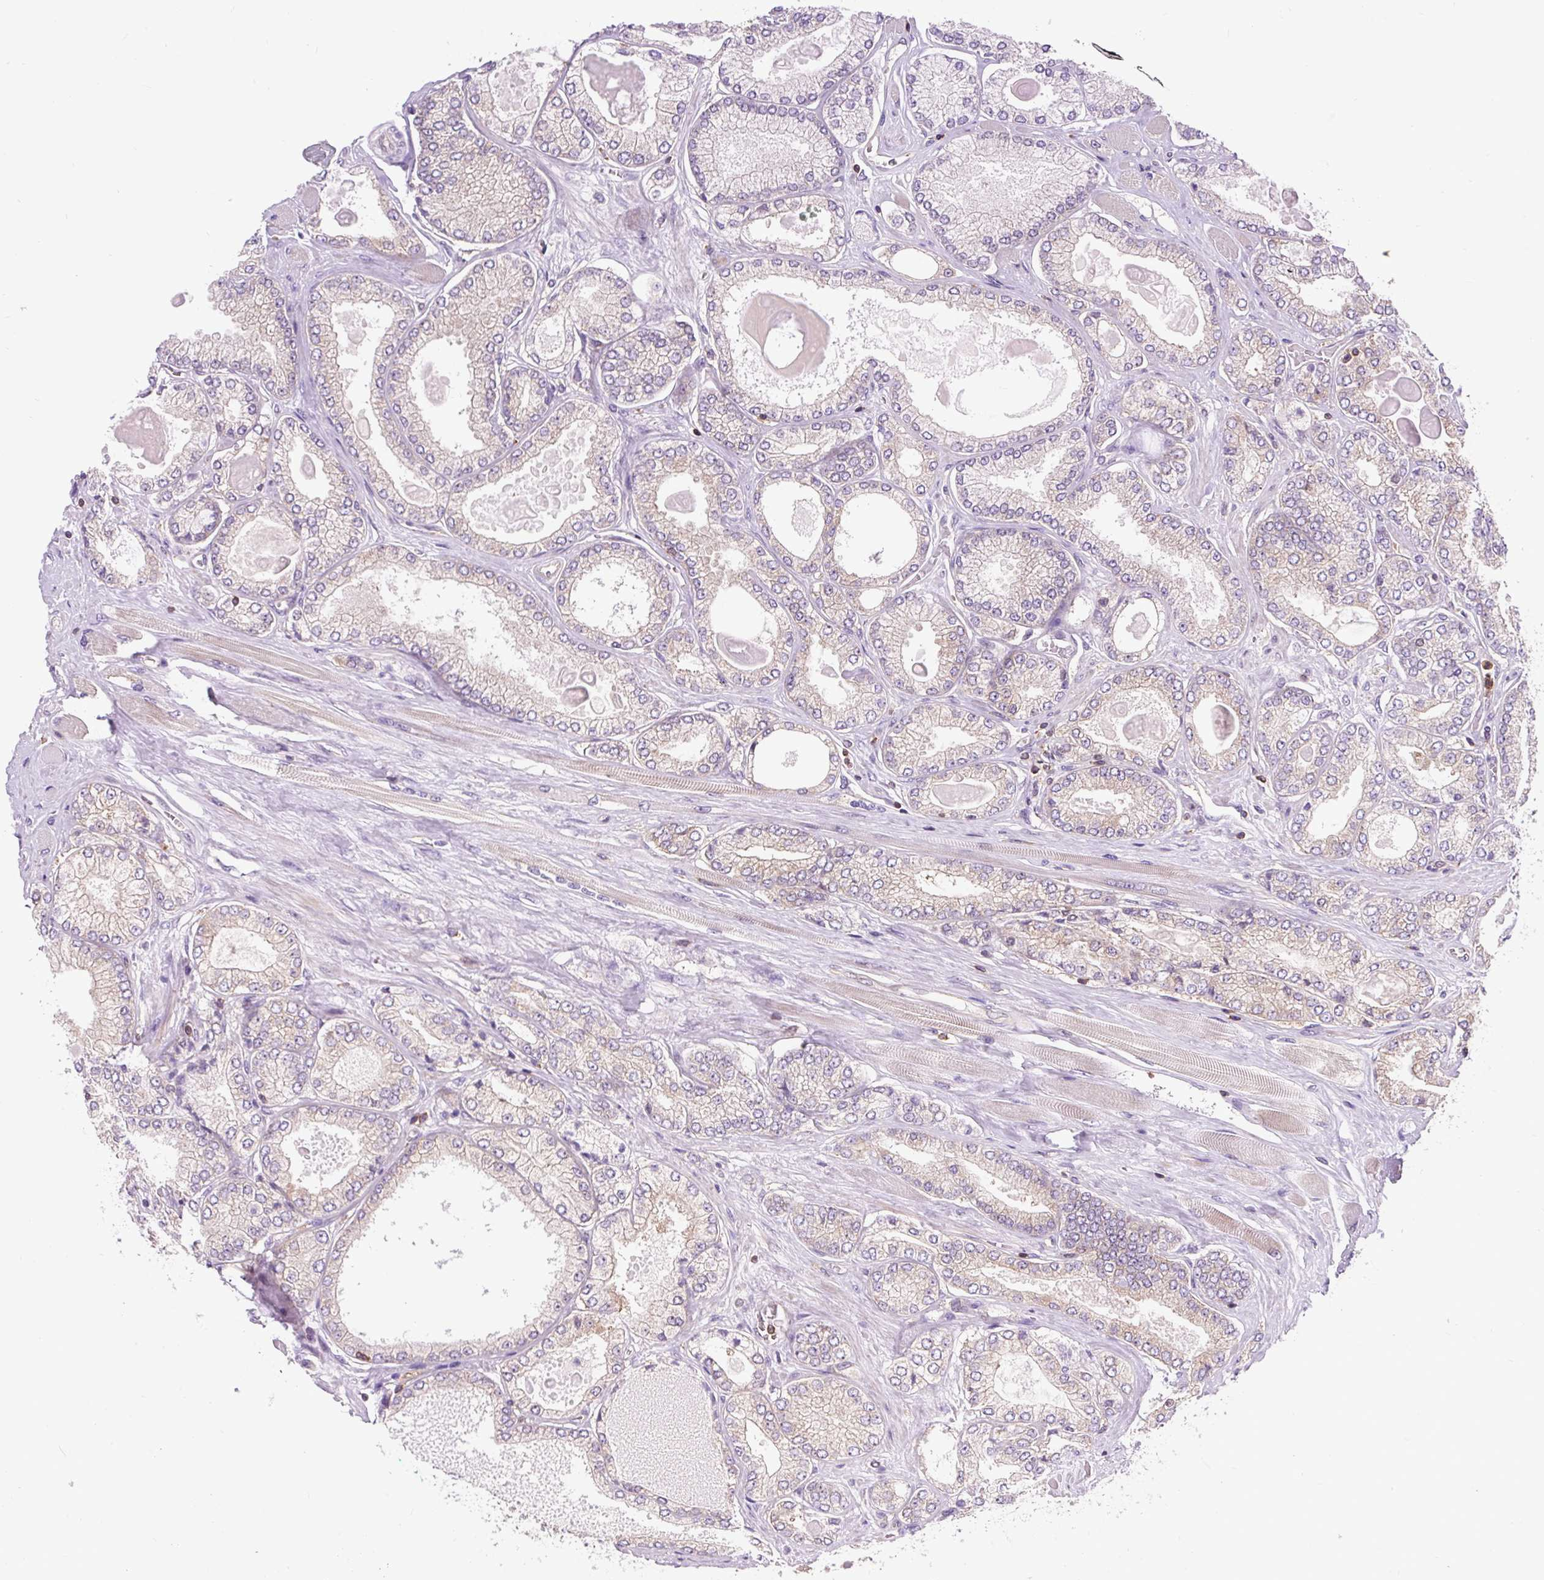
{"staining": {"intensity": "weak", "quantity": "25%-75%", "location": "cytoplasmic/membranous"}, "tissue": "prostate cancer", "cell_type": "Tumor cells", "image_type": "cancer", "snomed": [{"axis": "morphology", "description": "Adenocarcinoma, High grade"}, {"axis": "topography", "description": "Prostate"}], "caption": "IHC (DAB) staining of prostate cancer demonstrates weak cytoplasmic/membranous protein positivity in approximately 25%-75% of tumor cells.", "gene": "CISD3", "patient": {"sex": "male", "age": 68}}